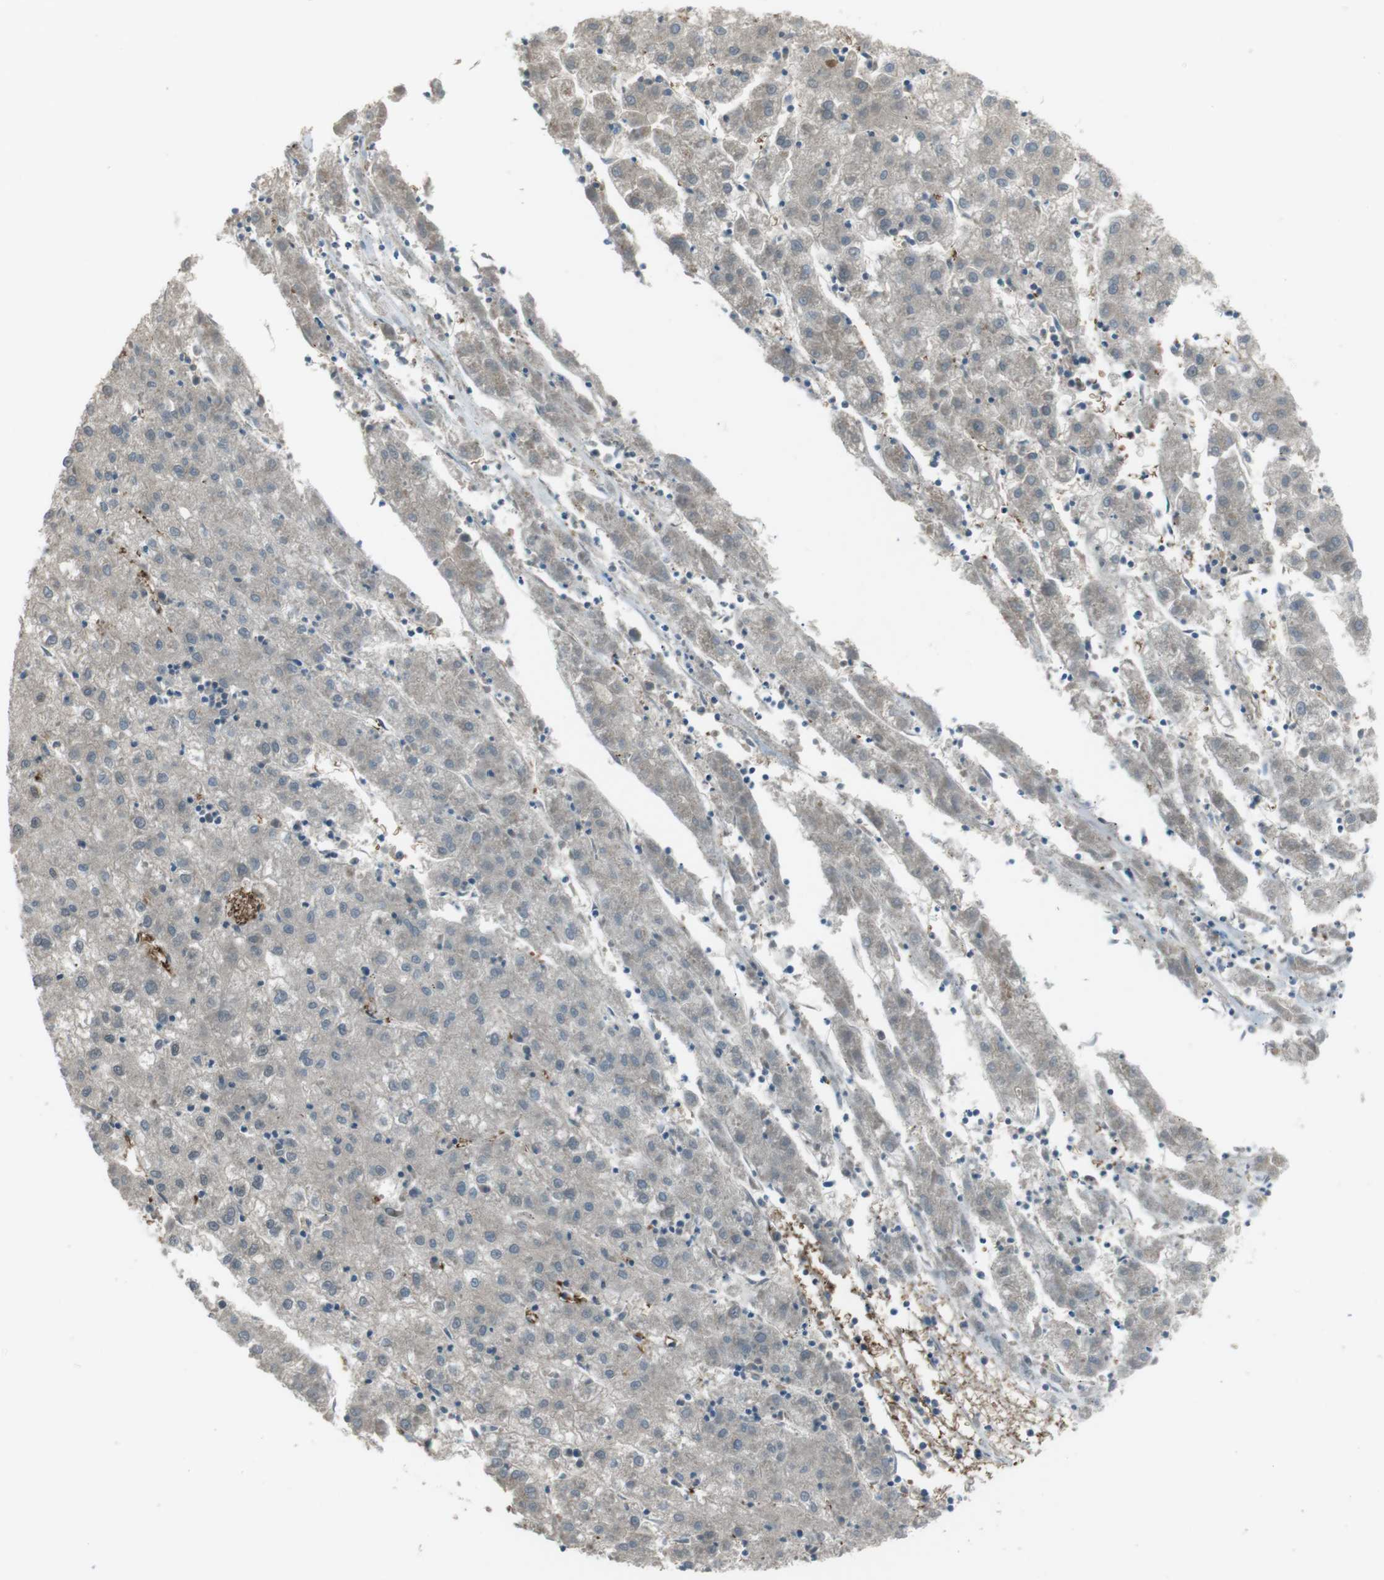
{"staining": {"intensity": "weak", "quantity": "<25%", "location": "cytoplasmic/membranous,nuclear"}, "tissue": "liver cancer", "cell_type": "Tumor cells", "image_type": "cancer", "snomed": [{"axis": "morphology", "description": "Carcinoma, Hepatocellular, NOS"}, {"axis": "topography", "description": "Liver"}], "caption": "IHC image of neoplastic tissue: liver cancer (hepatocellular carcinoma) stained with DAB shows no significant protein expression in tumor cells.", "gene": "SLITRK5", "patient": {"sex": "male", "age": 72}}